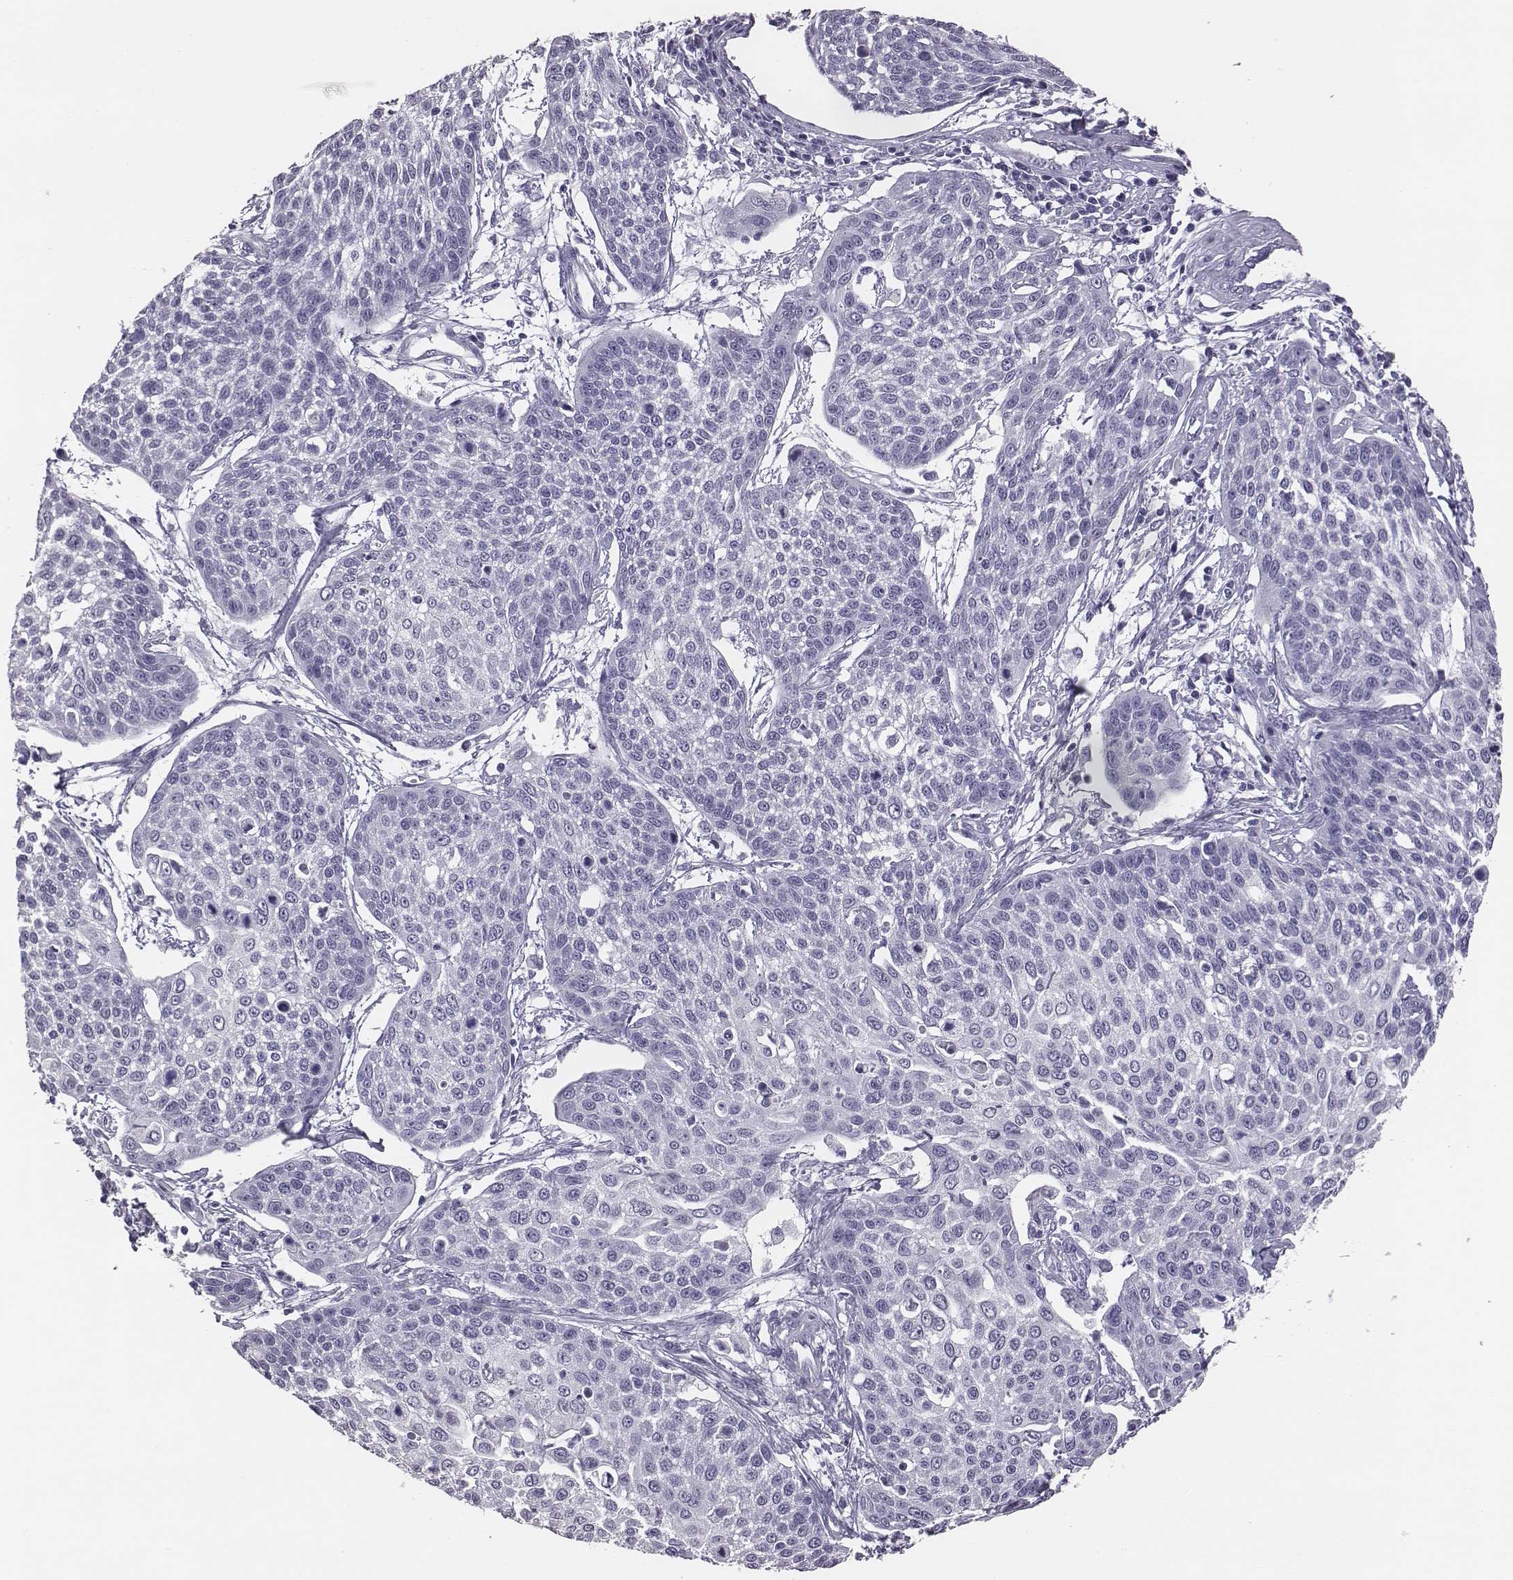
{"staining": {"intensity": "negative", "quantity": "none", "location": "none"}, "tissue": "cervical cancer", "cell_type": "Tumor cells", "image_type": "cancer", "snomed": [{"axis": "morphology", "description": "Squamous cell carcinoma, NOS"}, {"axis": "topography", "description": "Cervix"}], "caption": "There is no significant staining in tumor cells of cervical cancer (squamous cell carcinoma). (IHC, brightfield microscopy, high magnification).", "gene": "ACOD1", "patient": {"sex": "female", "age": 34}}